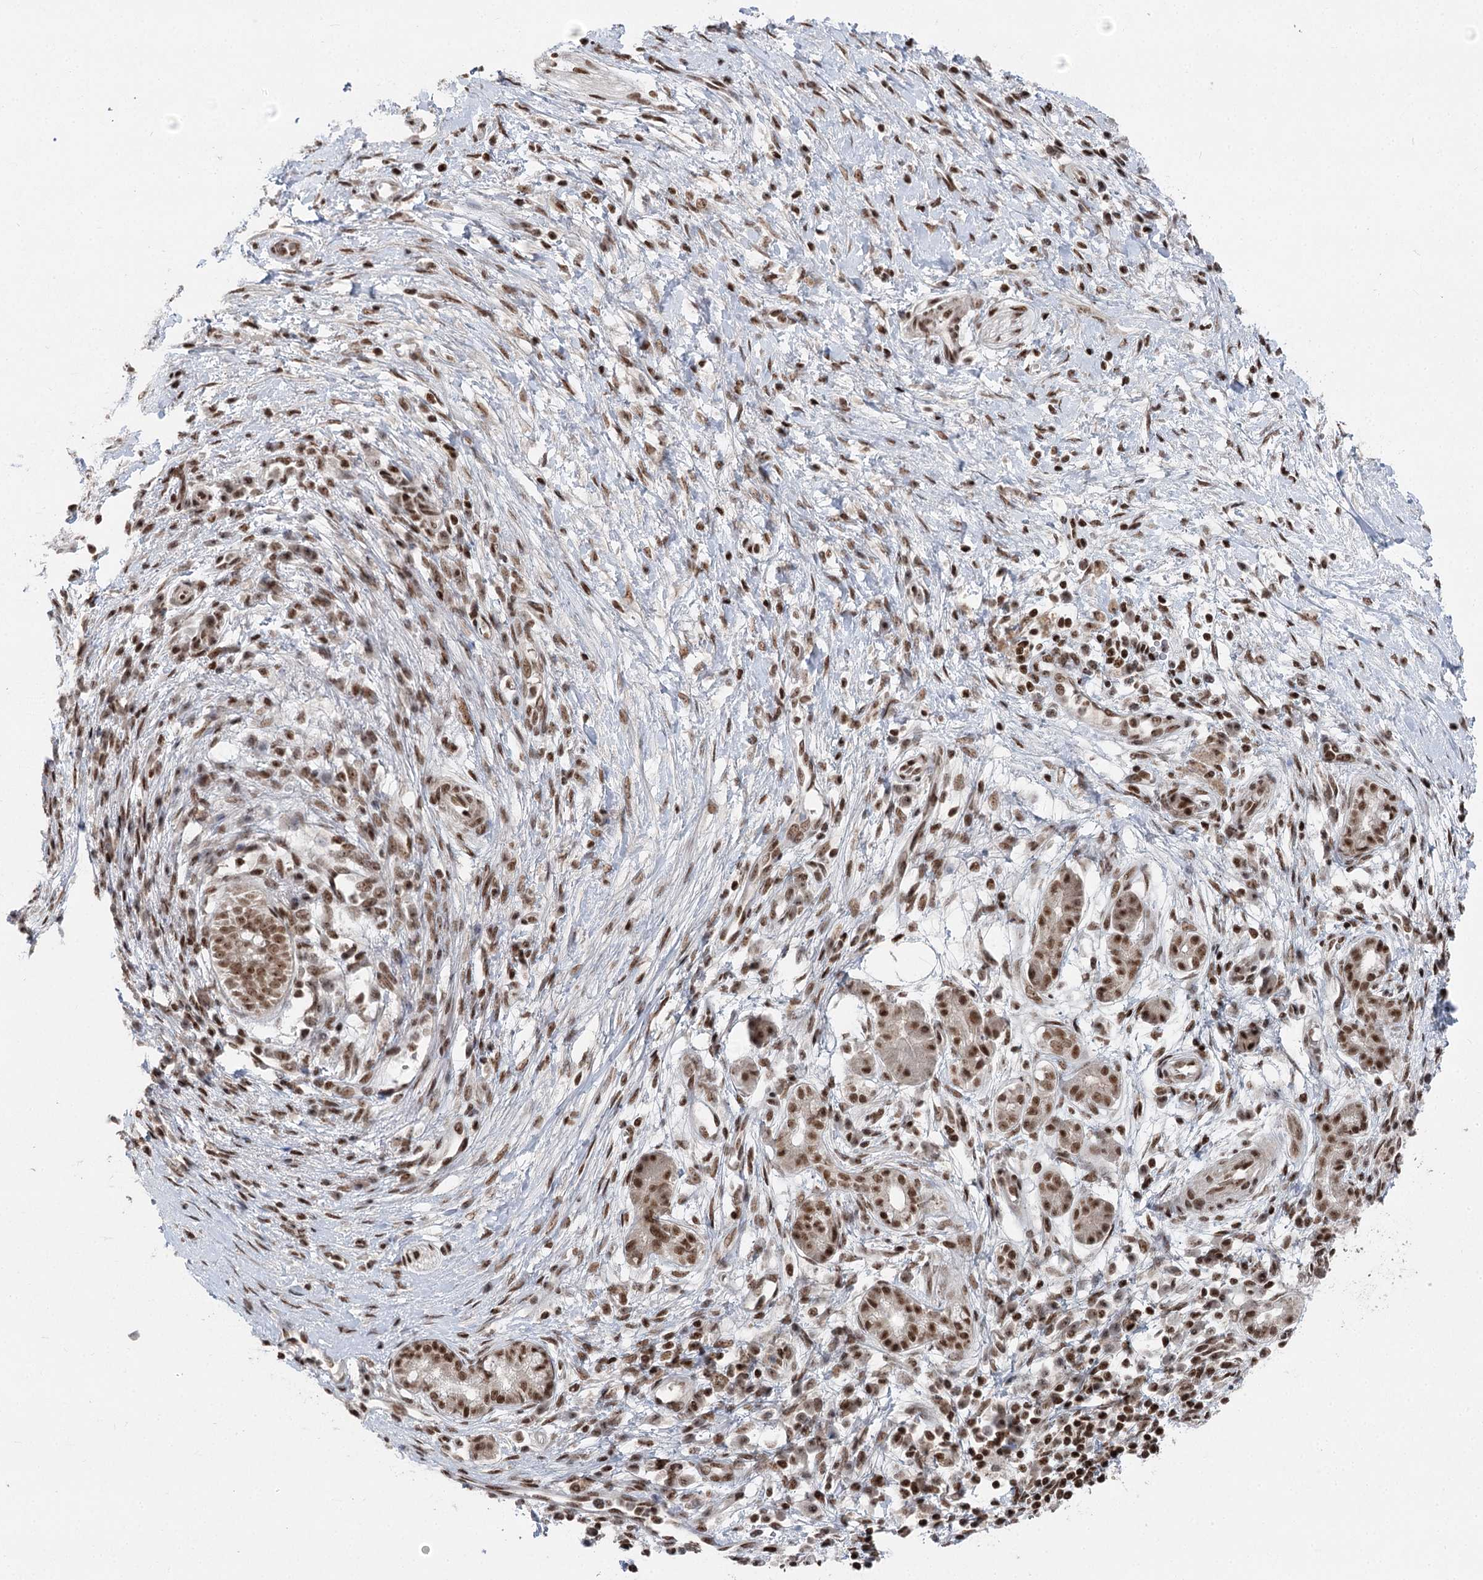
{"staining": {"intensity": "moderate", "quantity": ">75%", "location": "nuclear"}, "tissue": "pancreatic cancer", "cell_type": "Tumor cells", "image_type": "cancer", "snomed": [{"axis": "morphology", "description": "Adenocarcinoma, NOS"}, {"axis": "topography", "description": "Pancreas"}], "caption": "An immunohistochemistry histopathology image of neoplastic tissue is shown. Protein staining in brown labels moderate nuclear positivity in pancreatic cancer (adenocarcinoma) within tumor cells. The staining was performed using DAB, with brown indicating positive protein expression. Nuclei are stained blue with hematoxylin.", "gene": "CGGBP1", "patient": {"sex": "male", "age": 68}}